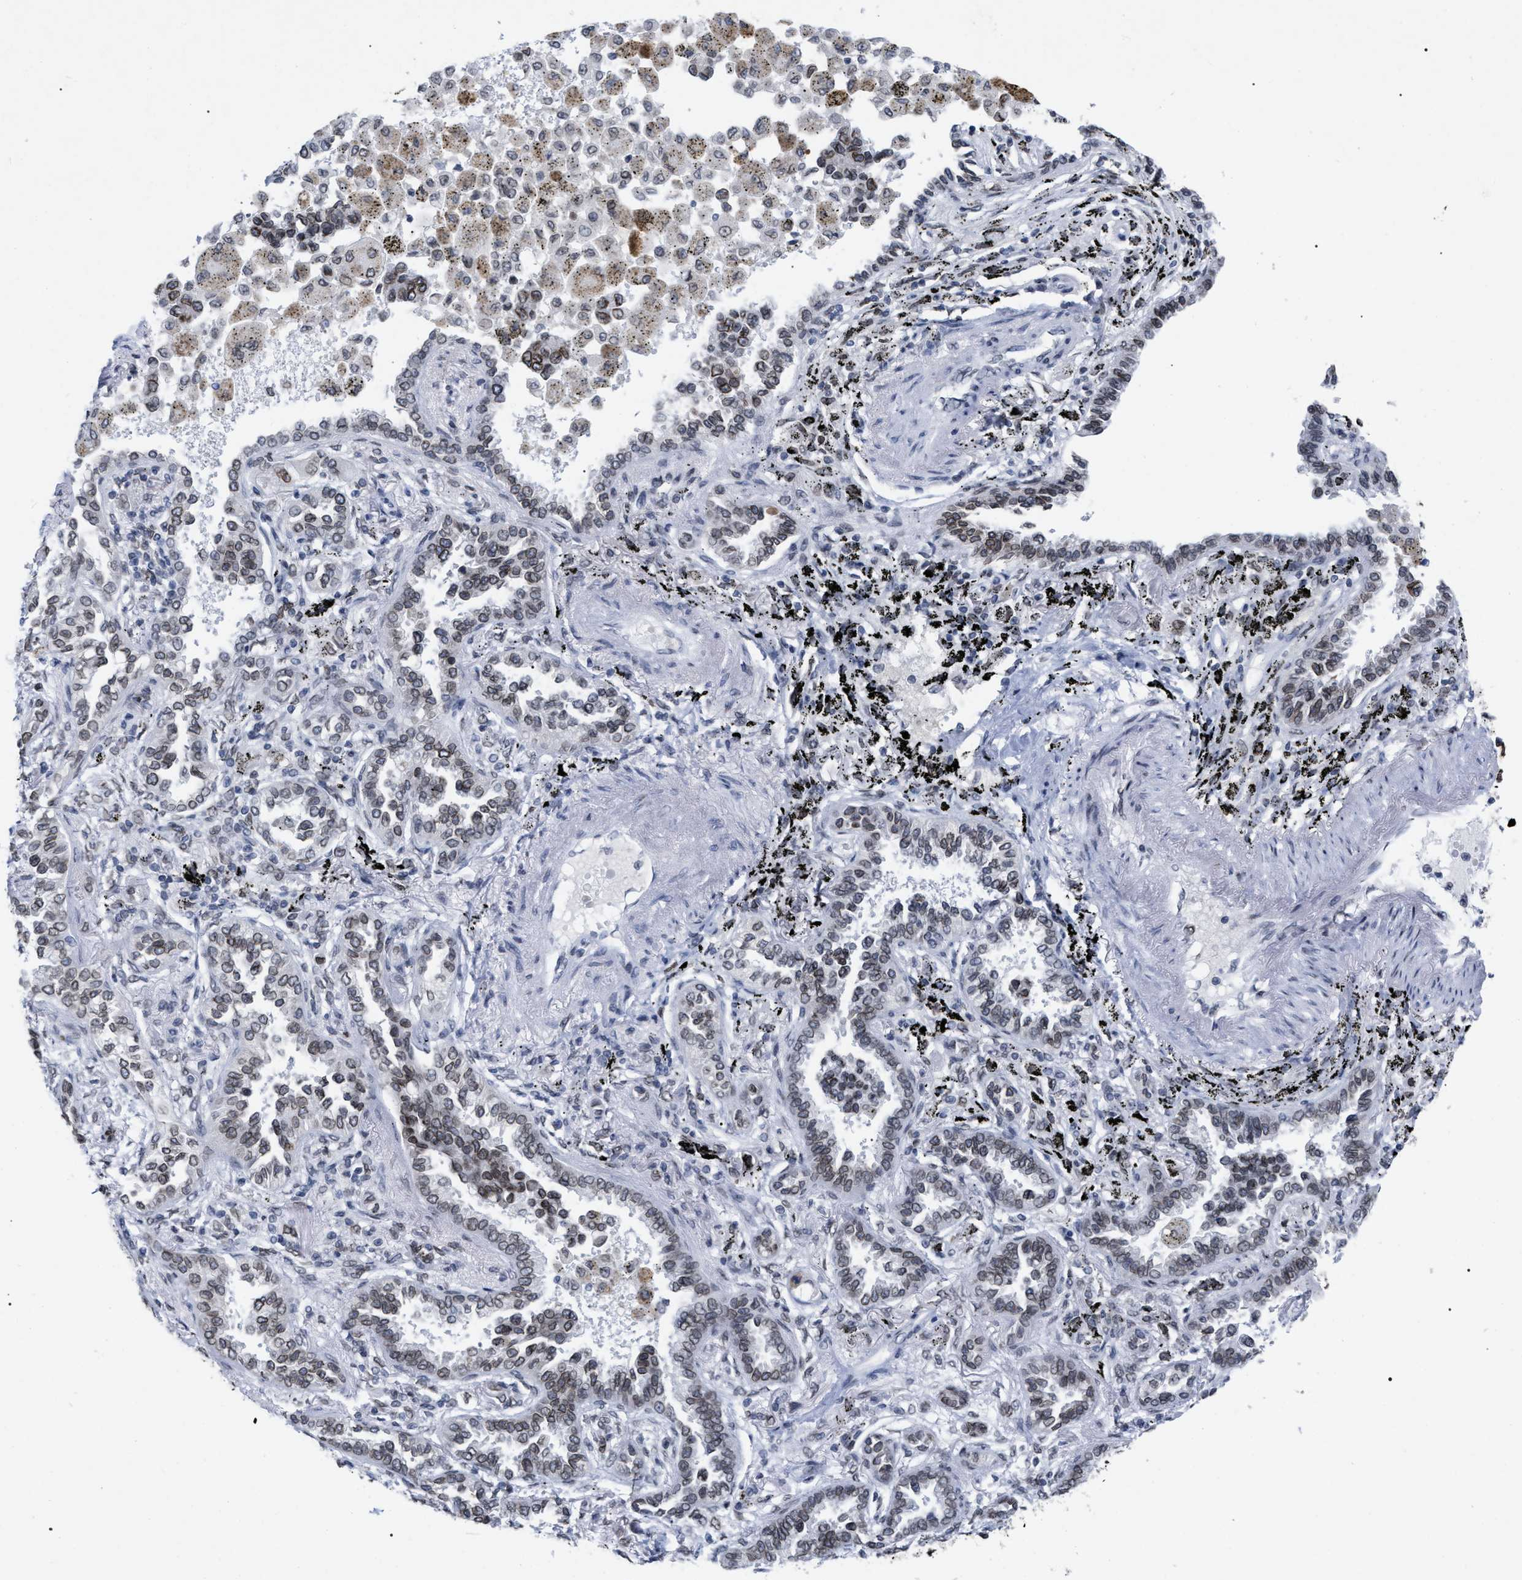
{"staining": {"intensity": "weak", "quantity": "25%-75%", "location": "cytoplasmic/membranous,nuclear"}, "tissue": "lung cancer", "cell_type": "Tumor cells", "image_type": "cancer", "snomed": [{"axis": "morphology", "description": "Normal tissue, NOS"}, {"axis": "morphology", "description": "Adenocarcinoma, NOS"}, {"axis": "topography", "description": "Lung"}], "caption": "DAB (3,3'-diaminobenzidine) immunohistochemical staining of adenocarcinoma (lung) displays weak cytoplasmic/membranous and nuclear protein expression in approximately 25%-75% of tumor cells.", "gene": "TPR", "patient": {"sex": "male", "age": 59}}